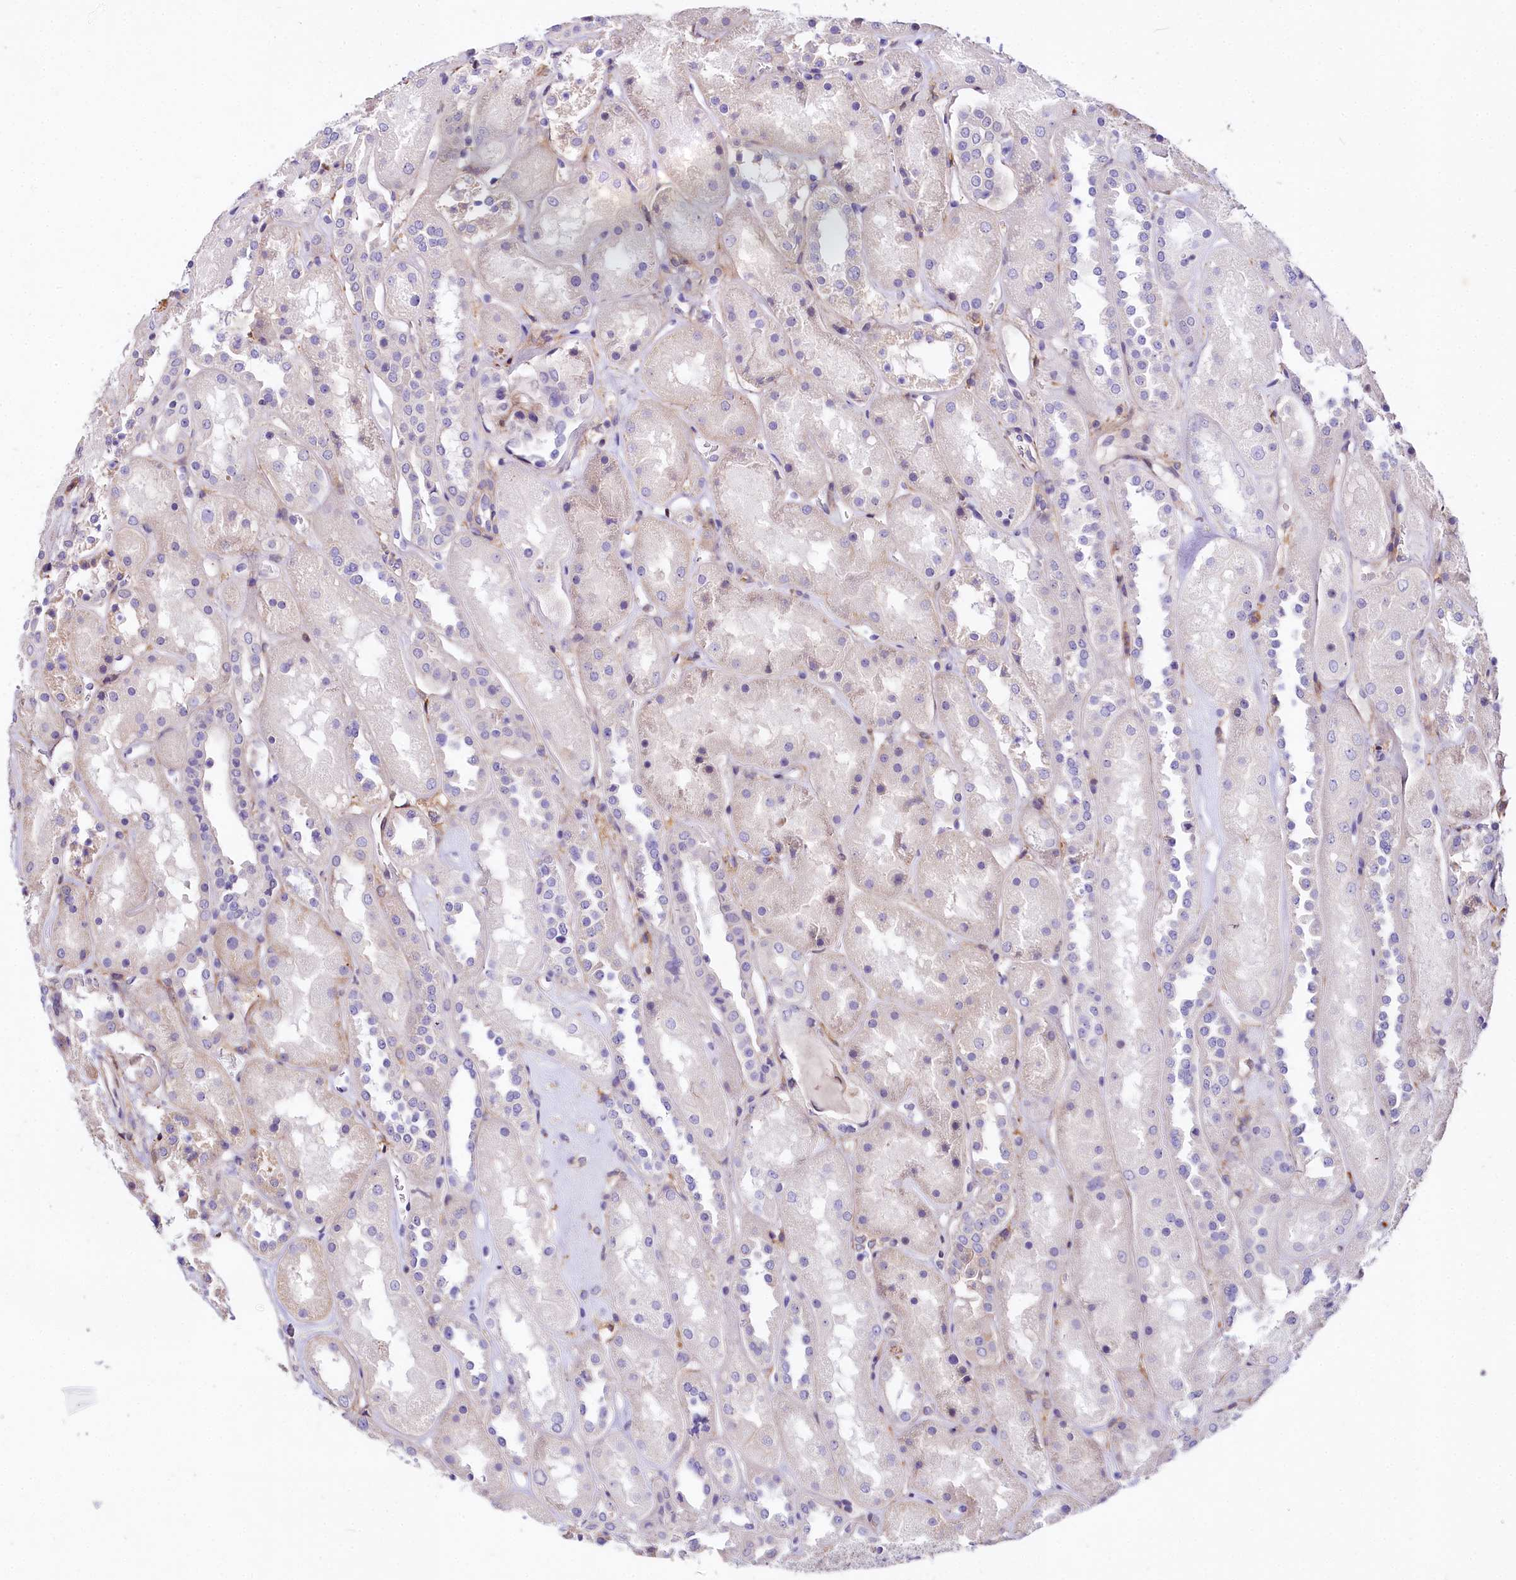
{"staining": {"intensity": "weak", "quantity": "25%-75%", "location": "cytoplasmic/membranous"}, "tissue": "kidney", "cell_type": "Cells in glomeruli", "image_type": "normal", "snomed": [{"axis": "morphology", "description": "Normal tissue, NOS"}, {"axis": "topography", "description": "Kidney"}], "caption": "Cells in glomeruli display low levels of weak cytoplasmic/membranous staining in approximately 25%-75% of cells in unremarkable kidney. Immunohistochemistry (ihc) stains the protein in brown and the nuclei are stained blue.", "gene": "FCHSD2", "patient": {"sex": "male", "age": 70}}